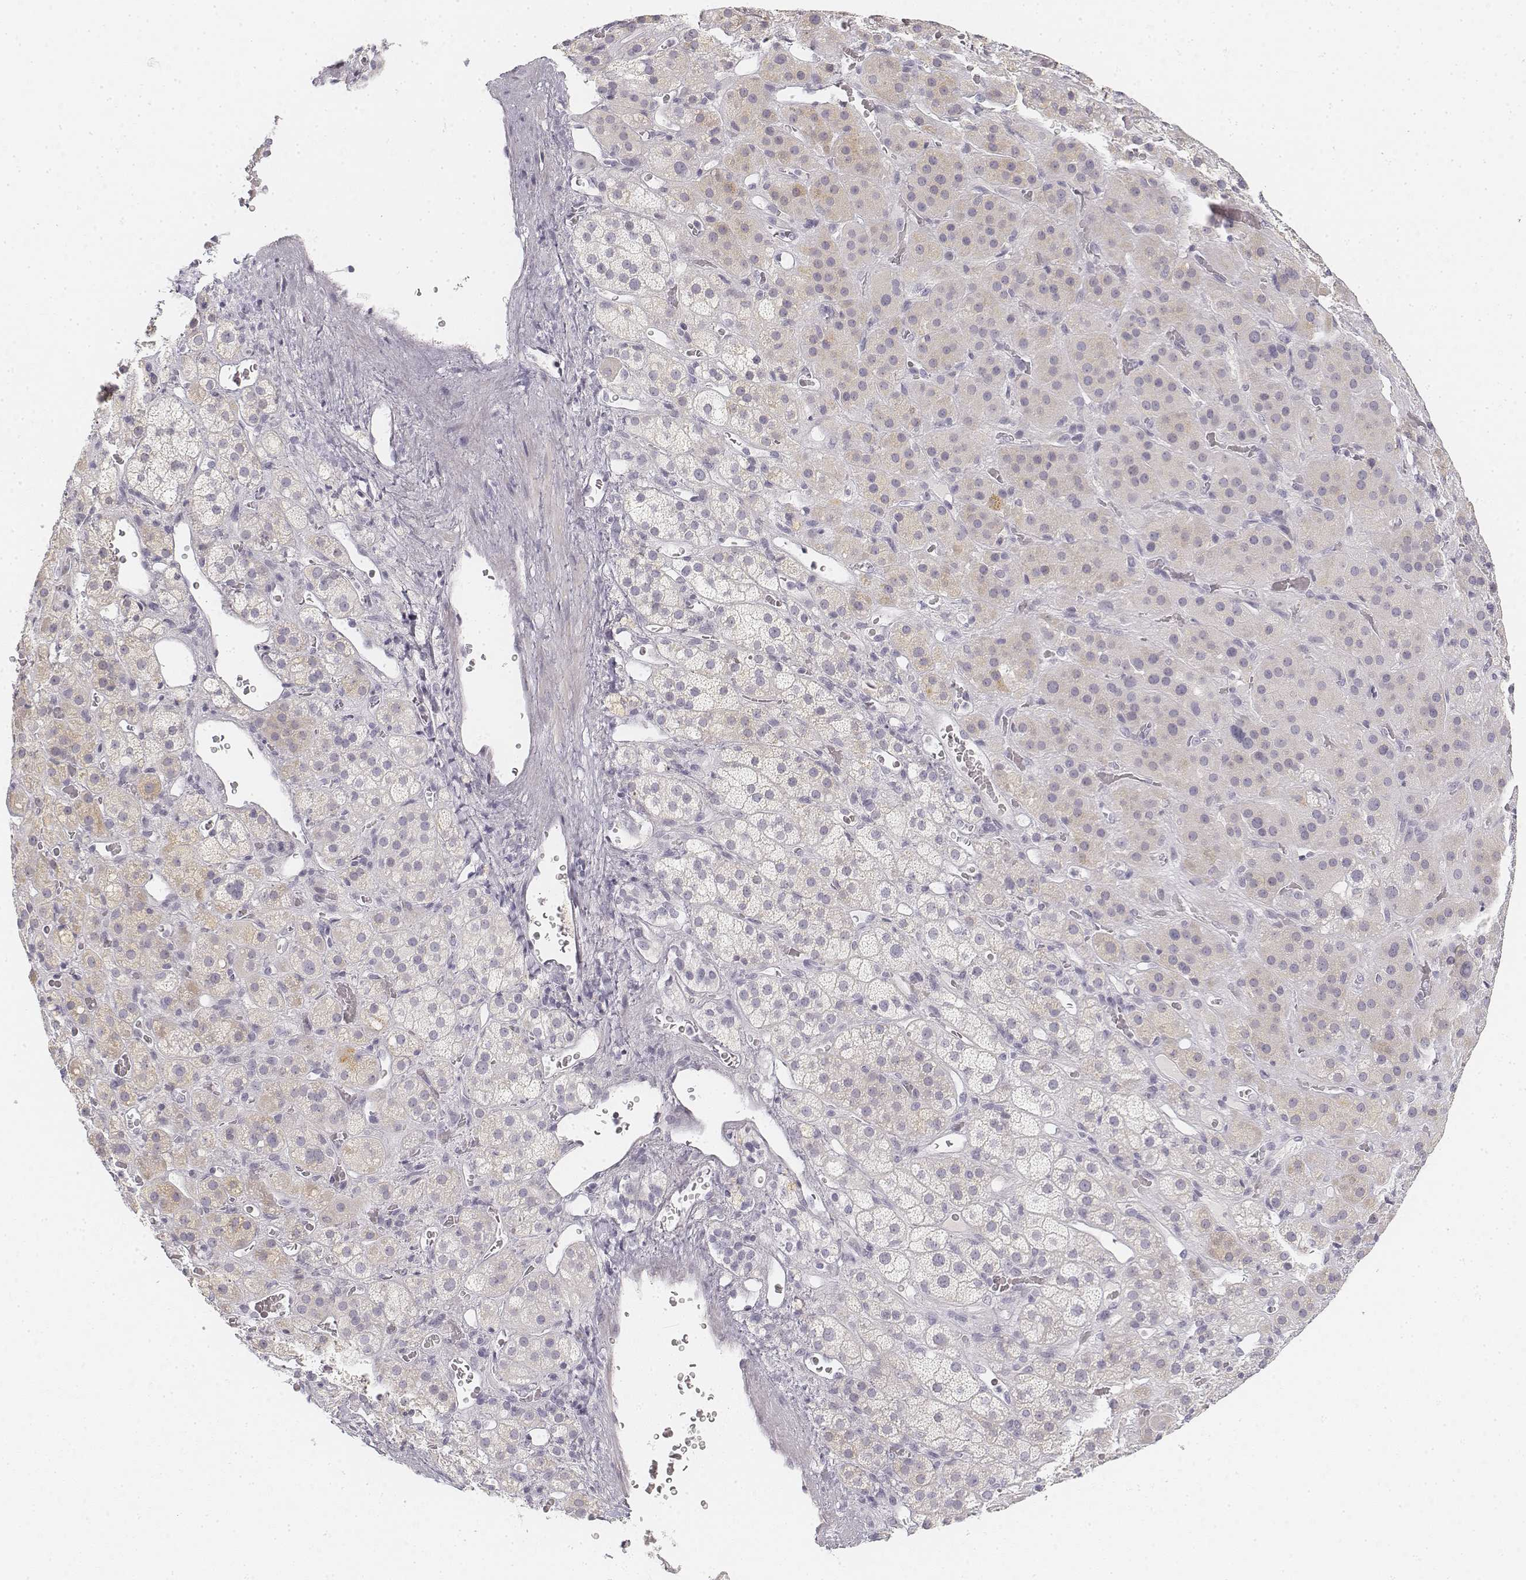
{"staining": {"intensity": "negative", "quantity": "none", "location": "none"}, "tissue": "adrenal gland", "cell_type": "Glandular cells", "image_type": "normal", "snomed": [{"axis": "morphology", "description": "Normal tissue, NOS"}, {"axis": "topography", "description": "Adrenal gland"}], "caption": "Human adrenal gland stained for a protein using immunohistochemistry reveals no expression in glandular cells.", "gene": "DSG4", "patient": {"sex": "male", "age": 57}}